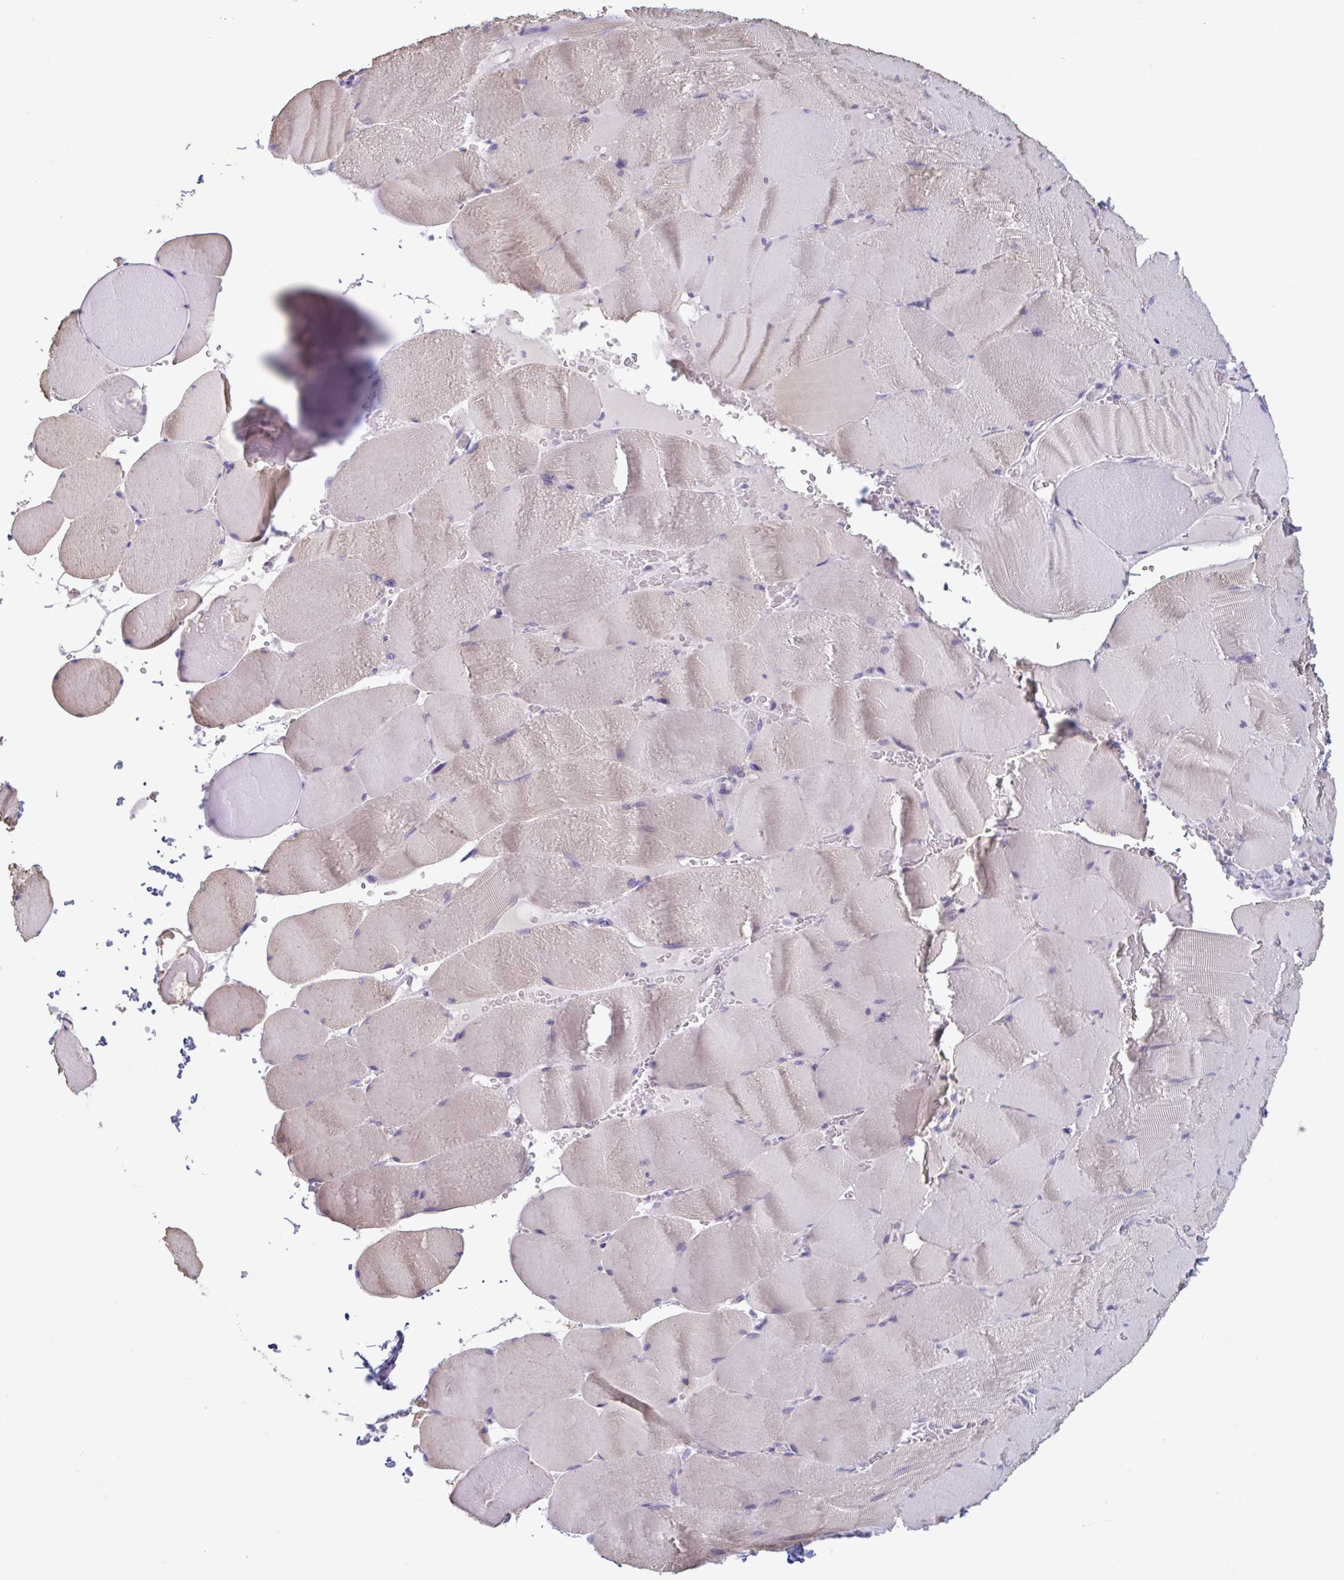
{"staining": {"intensity": "negative", "quantity": "none", "location": "none"}, "tissue": "skeletal muscle", "cell_type": "Myocytes", "image_type": "normal", "snomed": [{"axis": "morphology", "description": "Normal tissue, NOS"}, {"axis": "topography", "description": "Skeletal muscle"}, {"axis": "topography", "description": "Head-Neck"}], "caption": "The immunohistochemistry histopathology image has no significant expression in myocytes of skeletal muscle.", "gene": "NAA30", "patient": {"sex": "male", "age": 66}}